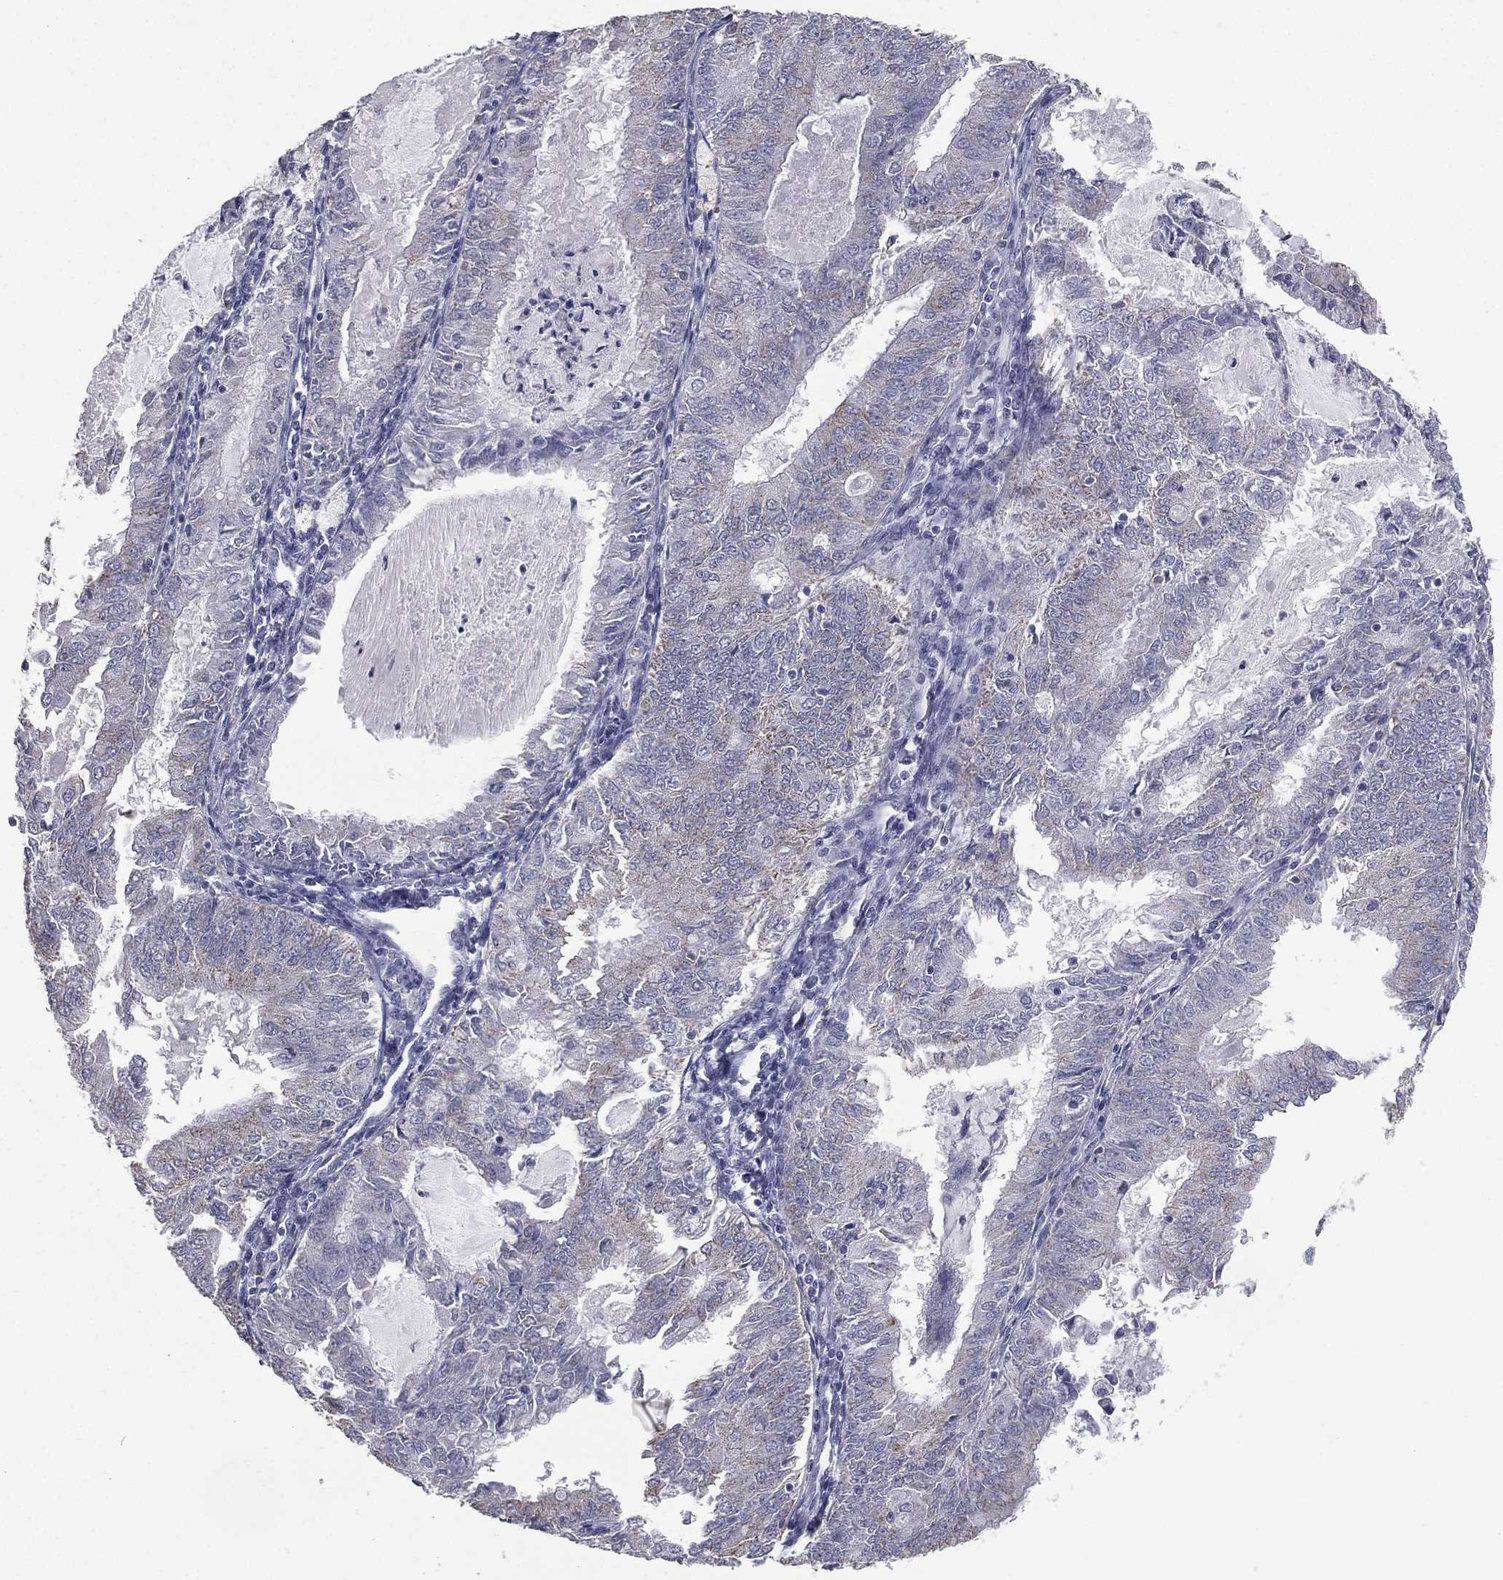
{"staining": {"intensity": "negative", "quantity": "none", "location": "none"}, "tissue": "endometrial cancer", "cell_type": "Tumor cells", "image_type": "cancer", "snomed": [{"axis": "morphology", "description": "Adenocarcinoma, NOS"}, {"axis": "topography", "description": "Endometrium"}], "caption": "This is an immunohistochemistry image of endometrial adenocarcinoma. There is no positivity in tumor cells.", "gene": "ESX1", "patient": {"sex": "female", "age": 57}}